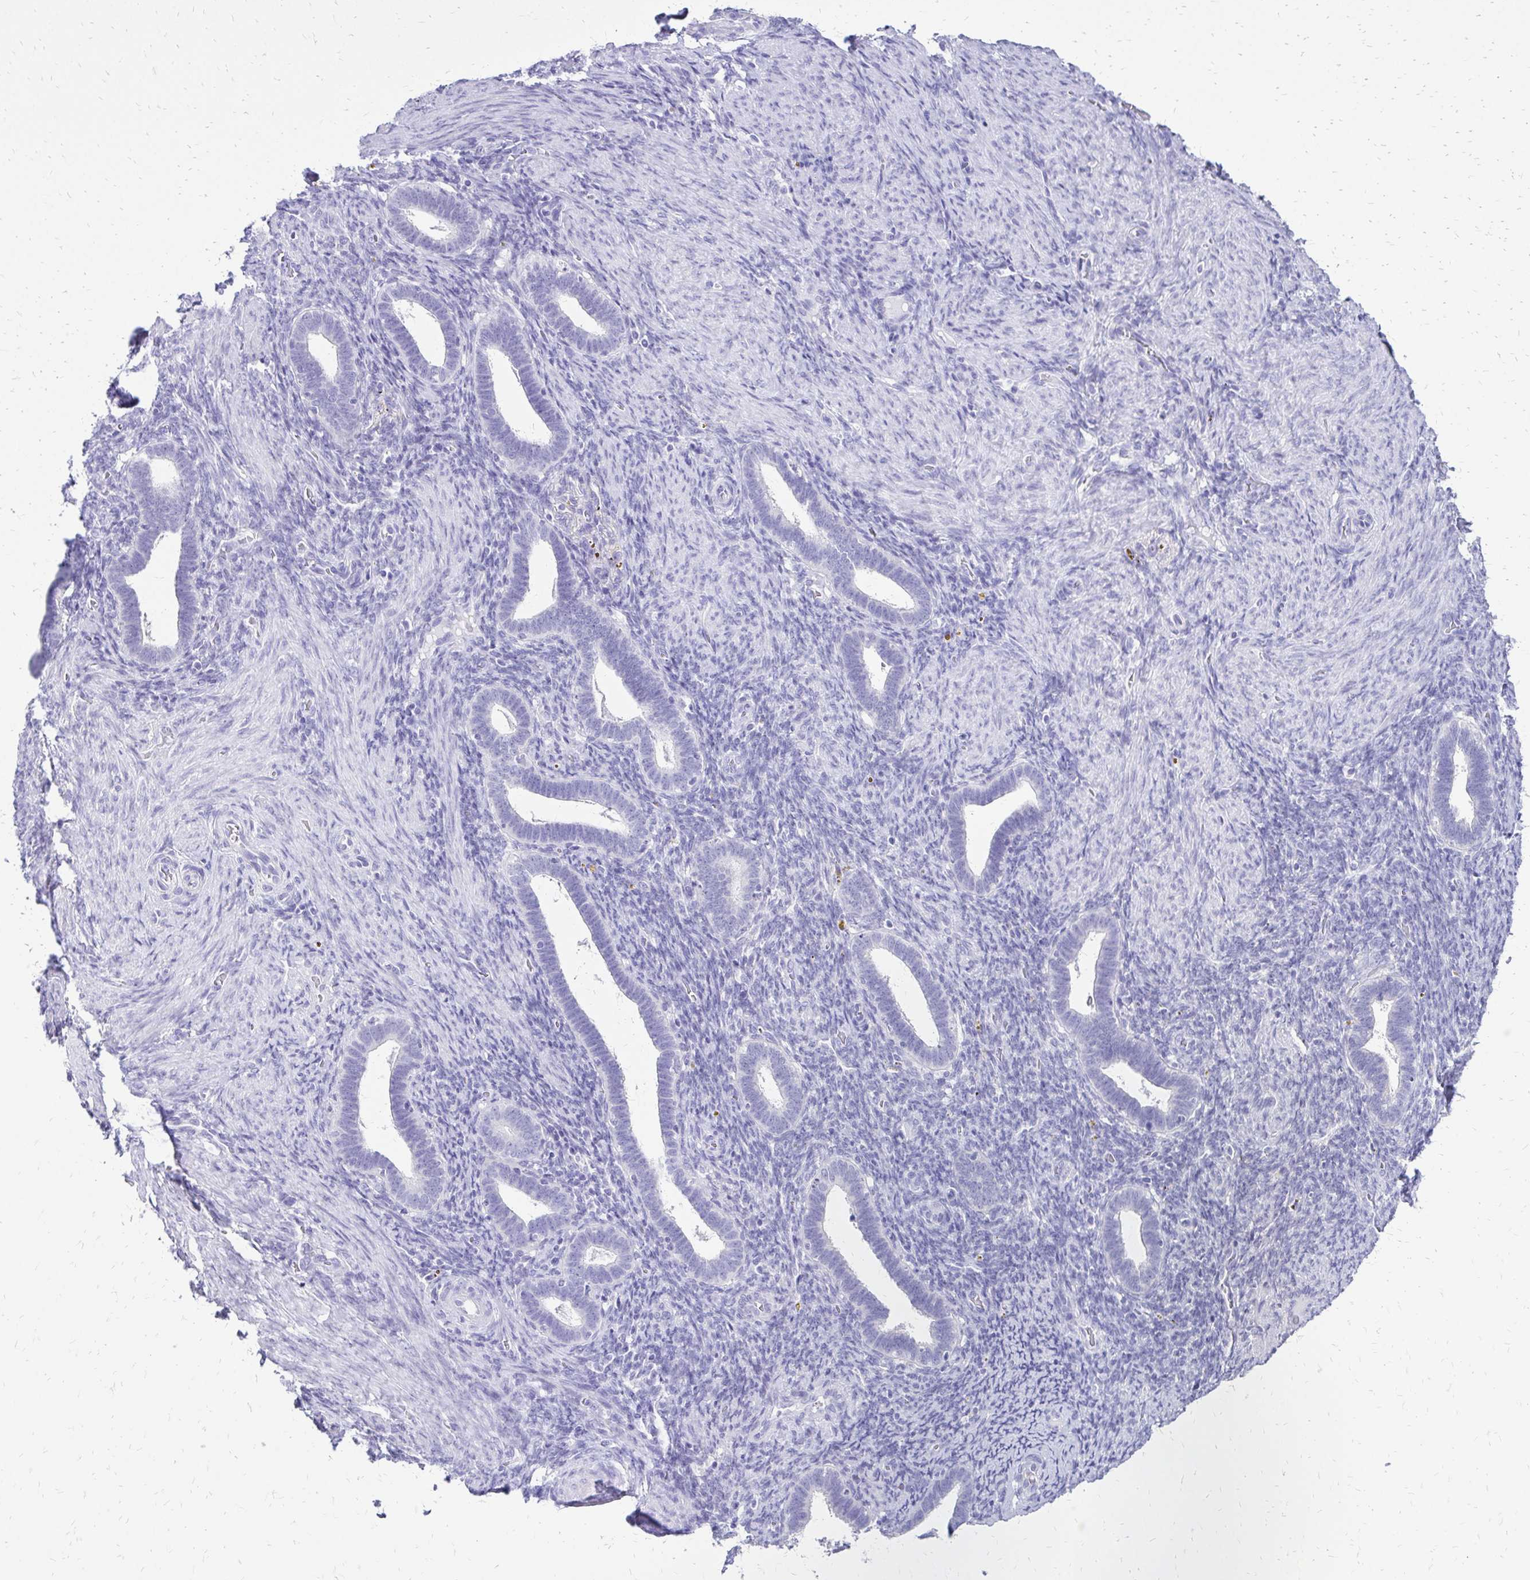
{"staining": {"intensity": "negative", "quantity": "none", "location": "none"}, "tissue": "endometrium", "cell_type": "Cells in endometrial stroma", "image_type": "normal", "snomed": [{"axis": "morphology", "description": "Normal tissue, NOS"}, {"axis": "topography", "description": "Endometrium"}], "caption": "Immunohistochemical staining of normal endometrium exhibits no significant positivity in cells in endometrial stroma.", "gene": "SLC32A1", "patient": {"sex": "female", "age": 34}}